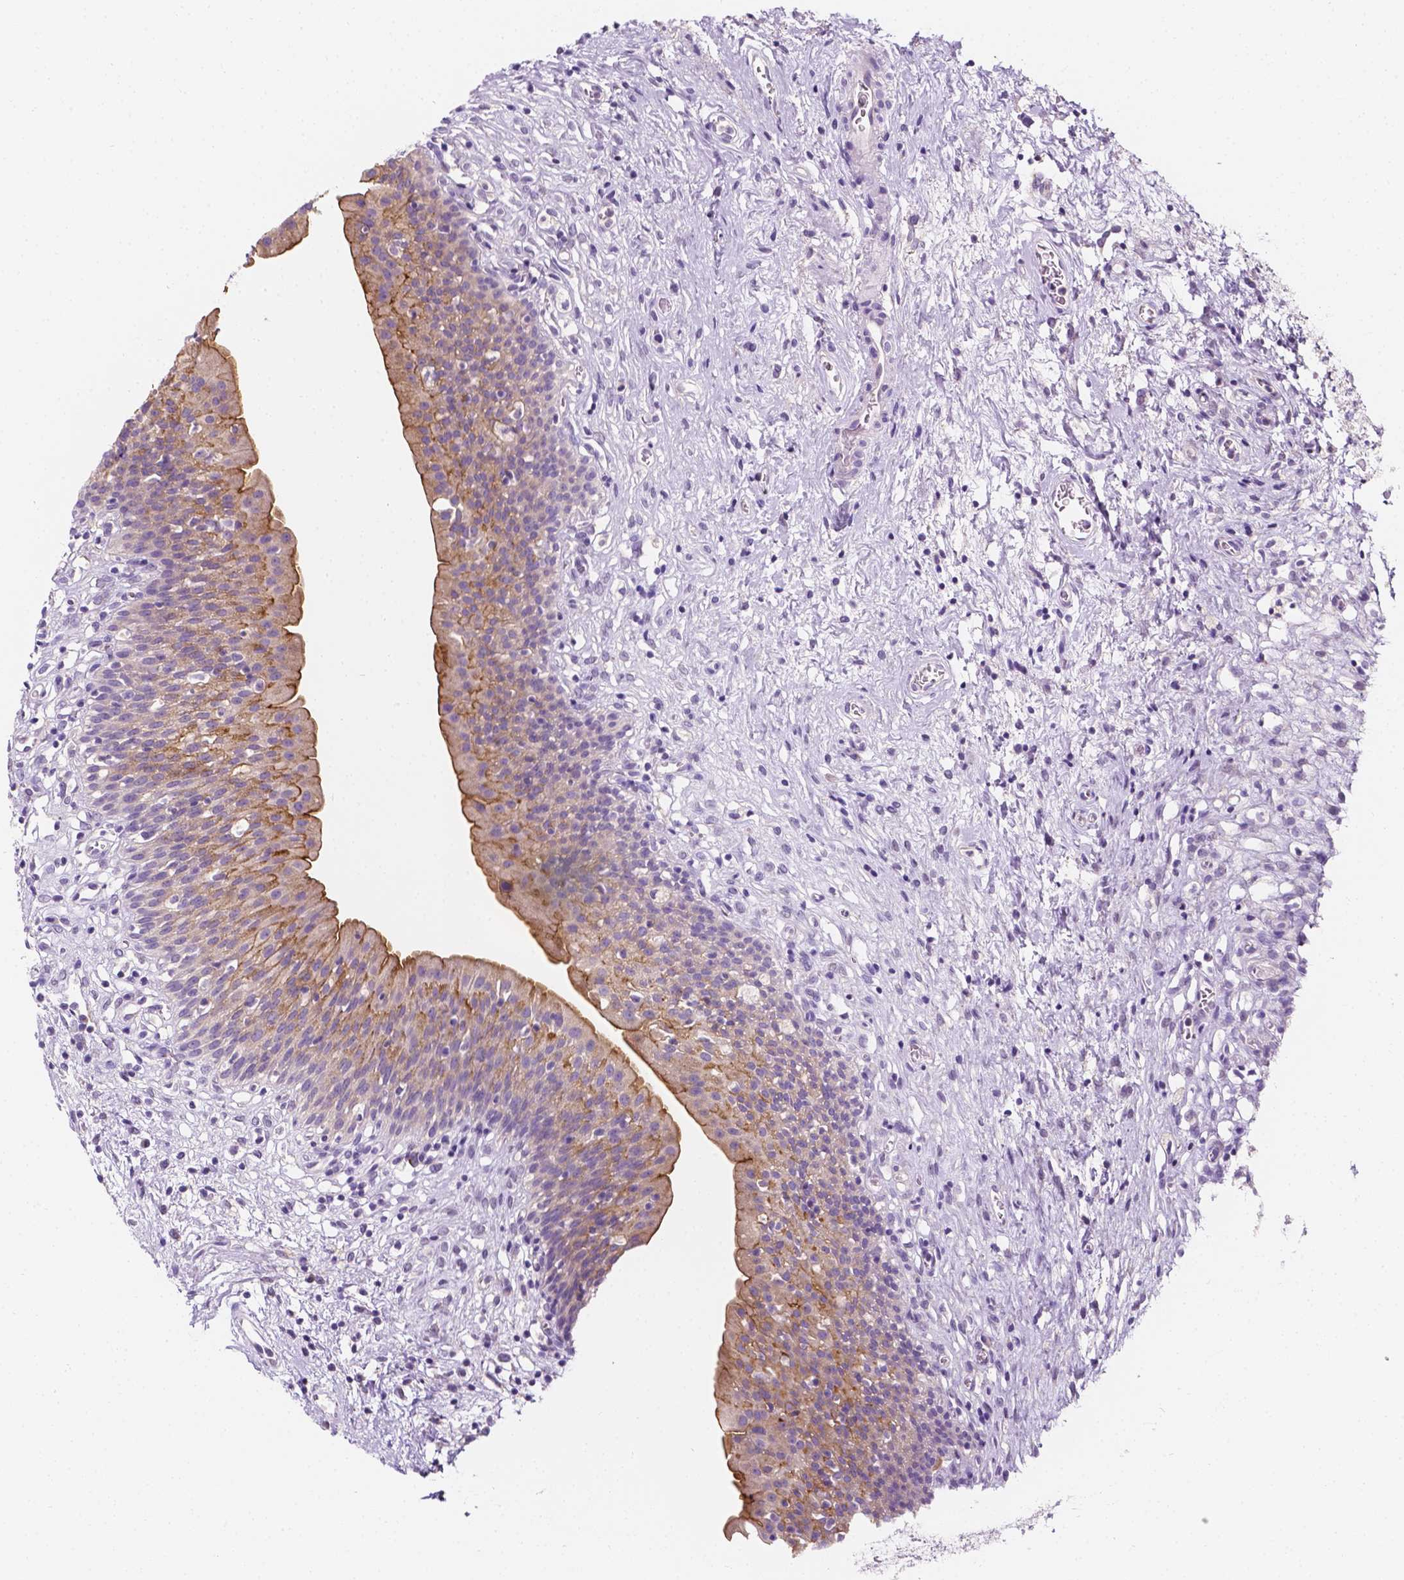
{"staining": {"intensity": "weak", "quantity": ">75%", "location": "cytoplasmic/membranous"}, "tissue": "urinary bladder", "cell_type": "Urothelial cells", "image_type": "normal", "snomed": [{"axis": "morphology", "description": "Normal tissue, NOS"}, {"axis": "topography", "description": "Urinary bladder"}], "caption": "The histopathology image displays immunohistochemical staining of benign urinary bladder. There is weak cytoplasmic/membranous expression is present in about >75% of urothelial cells.", "gene": "SIRT2", "patient": {"sex": "male", "age": 76}}